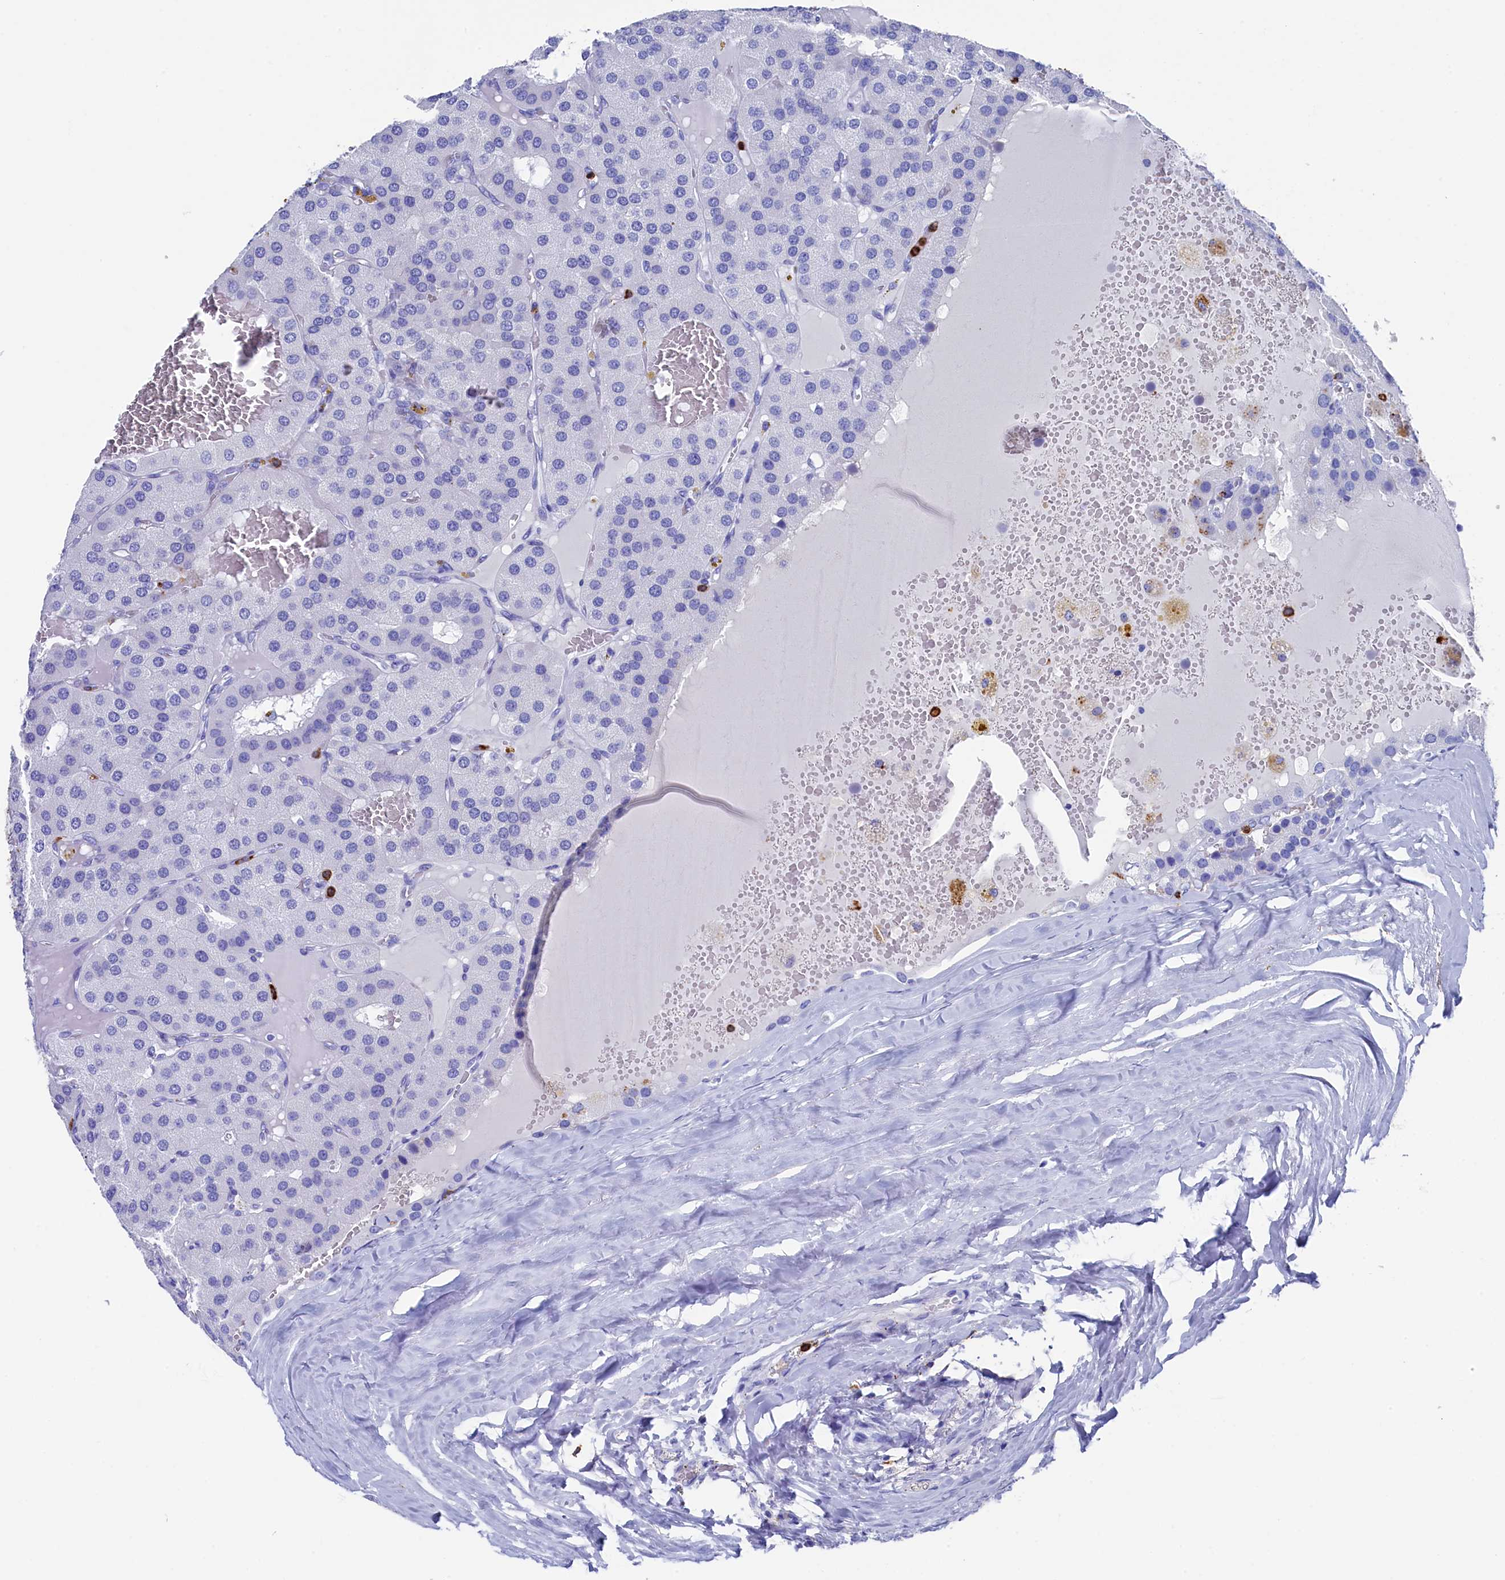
{"staining": {"intensity": "negative", "quantity": "none", "location": "none"}, "tissue": "parathyroid gland", "cell_type": "Glandular cells", "image_type": "normal", "snomed": [{"axis": "morphology", "description": "Normal tissue, NOS"}, {"axis": "morphology", "description": "Adenoma, NOS"}, {"axis": "topography", "description": "Parathyroid gland"}], "caption": "DAB (3,3'-diaminobenzidine) immunohistochemical staining of unremarkable parathyroid gland shows no significant expression in glandular cells.", "gene": "PLAC8", "patient": {"sex": "female", "age": 86}}